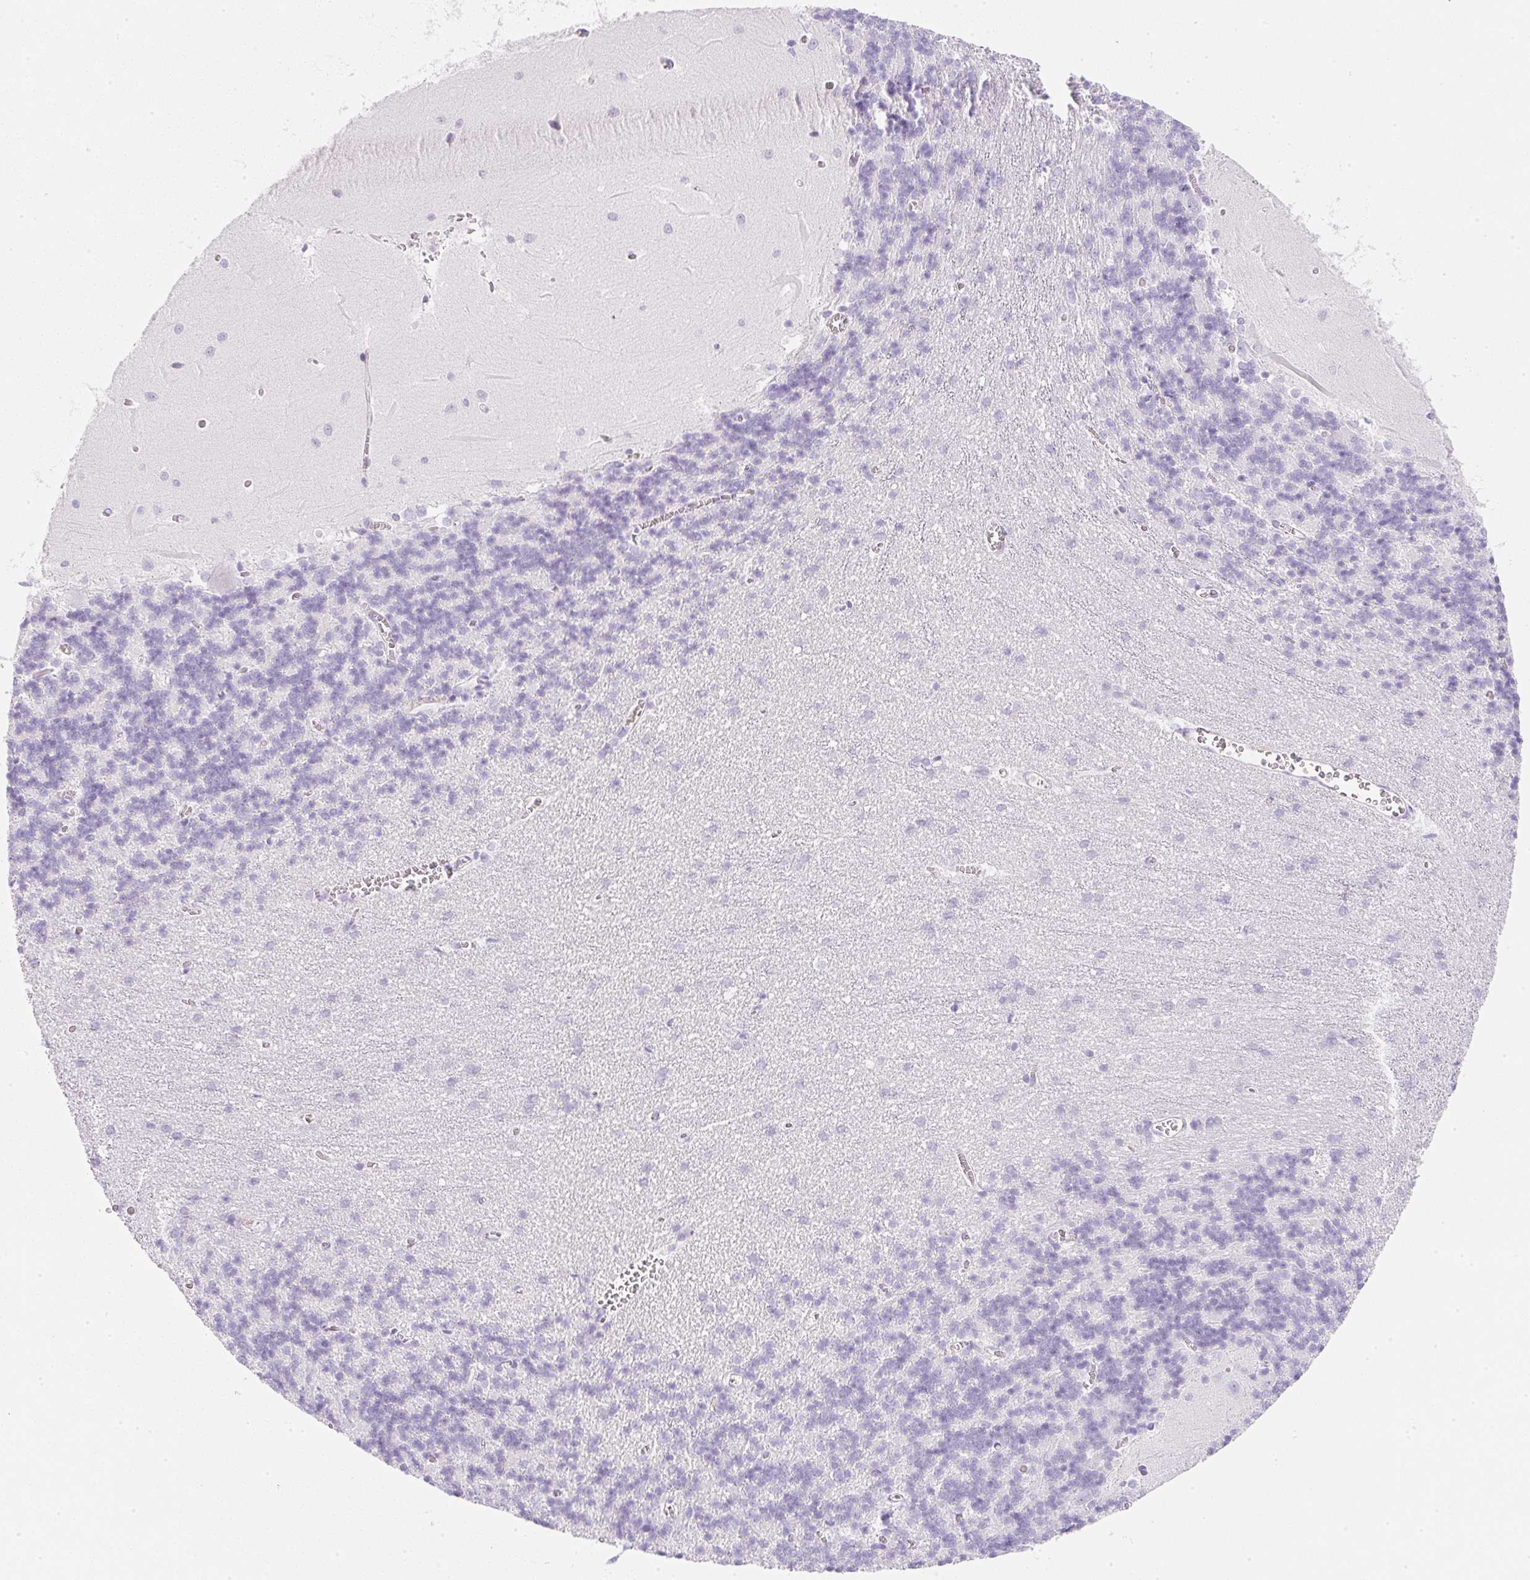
{"staining": {"intensity": "negative", "quantity": "none", "location": "none"}, "tissue": "cerebellum", "cell_type": "Cells in granular layer", "image_type": "normal", "snomed": [{"axis": "morphology", "description": "Normal tissue, NOS"}, {"axis": "topography", "description": "Cerebellum"}], "caption": "Cells in granular layer are negative for protein expression in normal human cerebellum.", "gene": "ZNF689", "patient": {"sex": "male", "age": 37}}